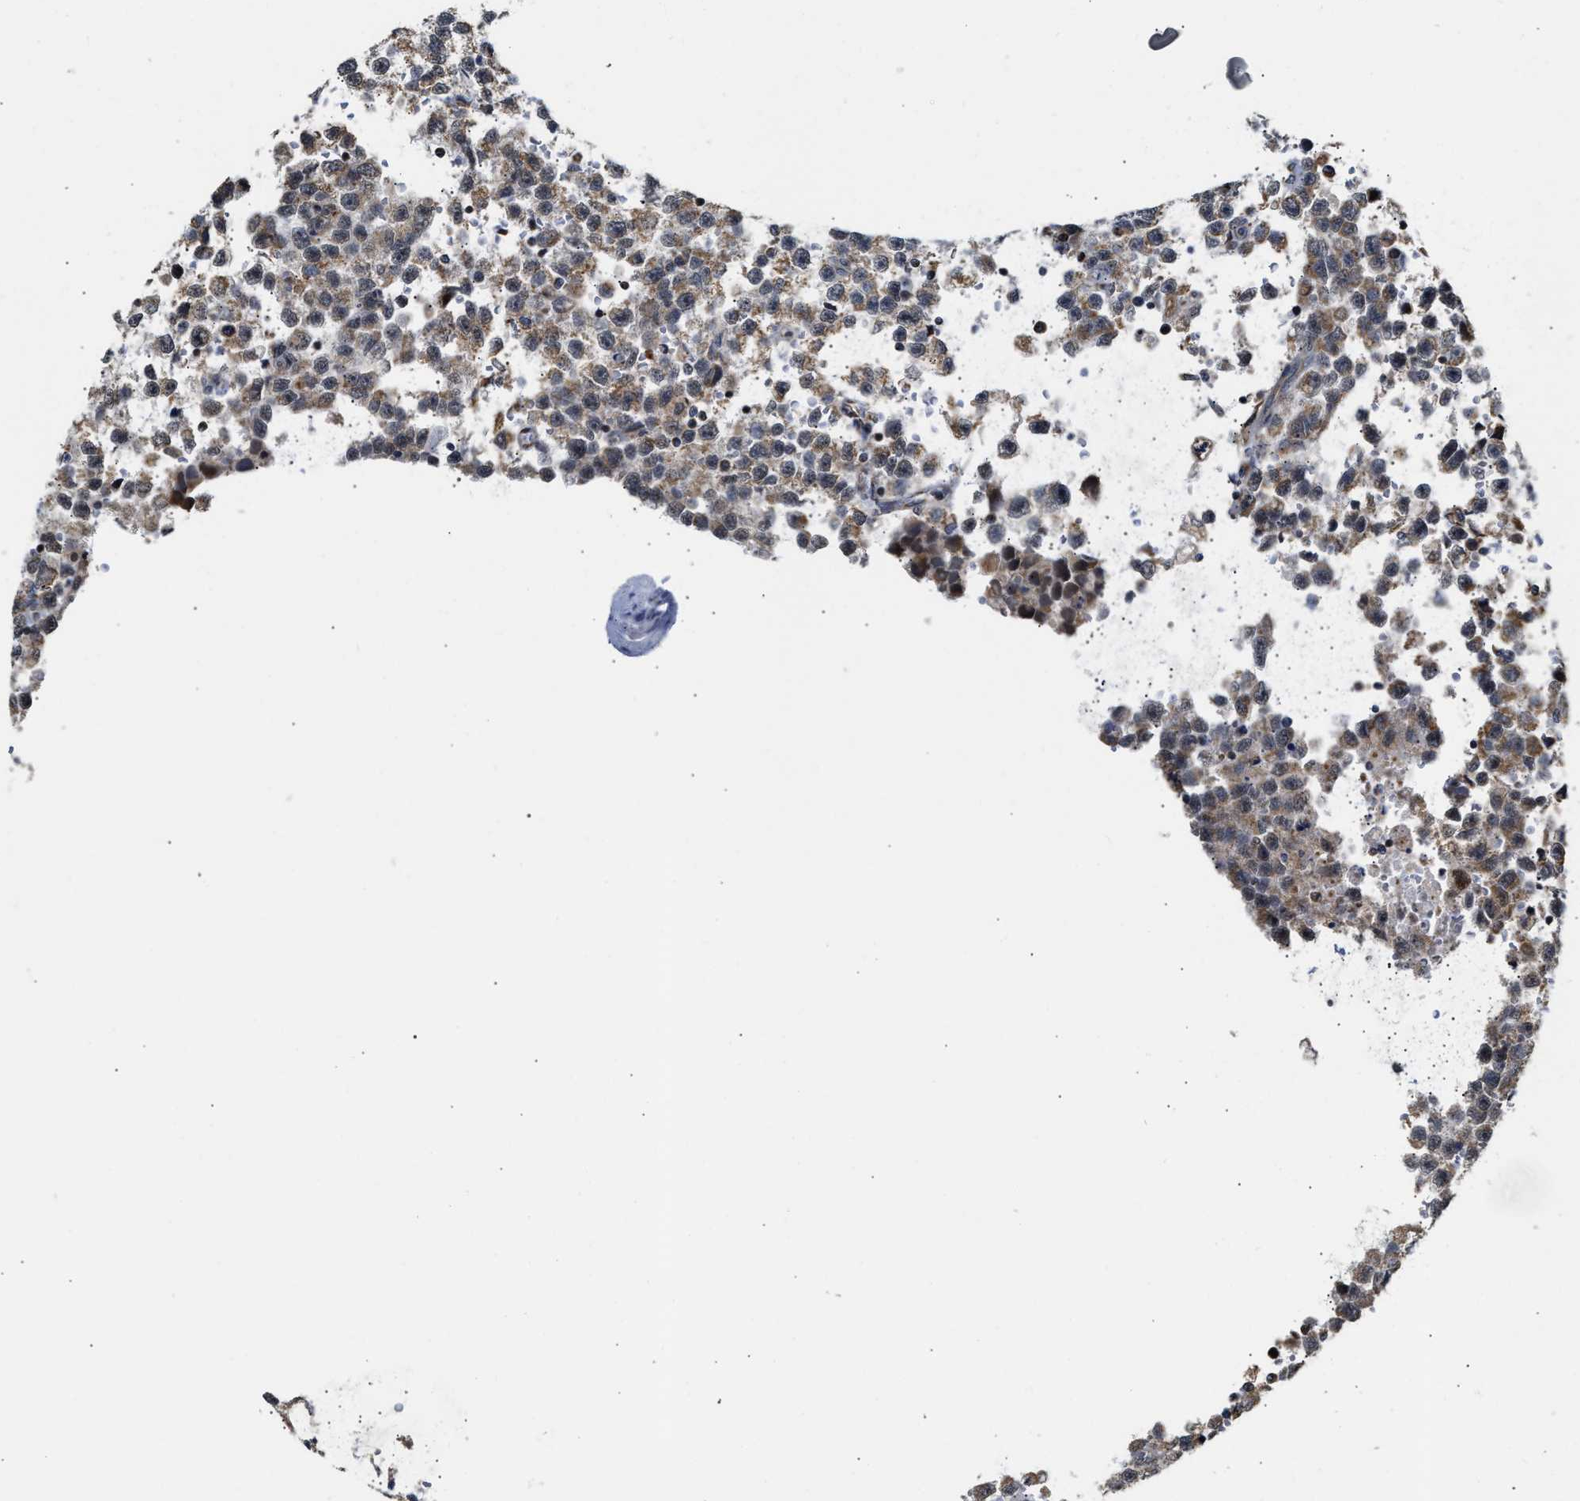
{"staining": {"intensity": "weak", "quantity": ">75%", "location": "cytoplasmic/membranous"}, "tissue": "testis cancer", "cell_type": "Tumor cells", "image_type": "cancer", "snomed": [{"axis": "morphology", "description": "Seminoma, NOS"}, {"axis": "topography", "description": "Testis"}], "caption": "Immunohistochemistry (IHC) of human seminoma (testis) displays low levels of weak cytoplasmic/membranous positivity in approximately >75% of tumor cells. The protein of interest is stained brown, and the nuclei are stained in blue (DAB (3,3'-diaminobenzidine) IHC with brightfield microscopy, high magnification).", "gene": "DEPTOR", "patient": {"sex": "male", "age": 33}}